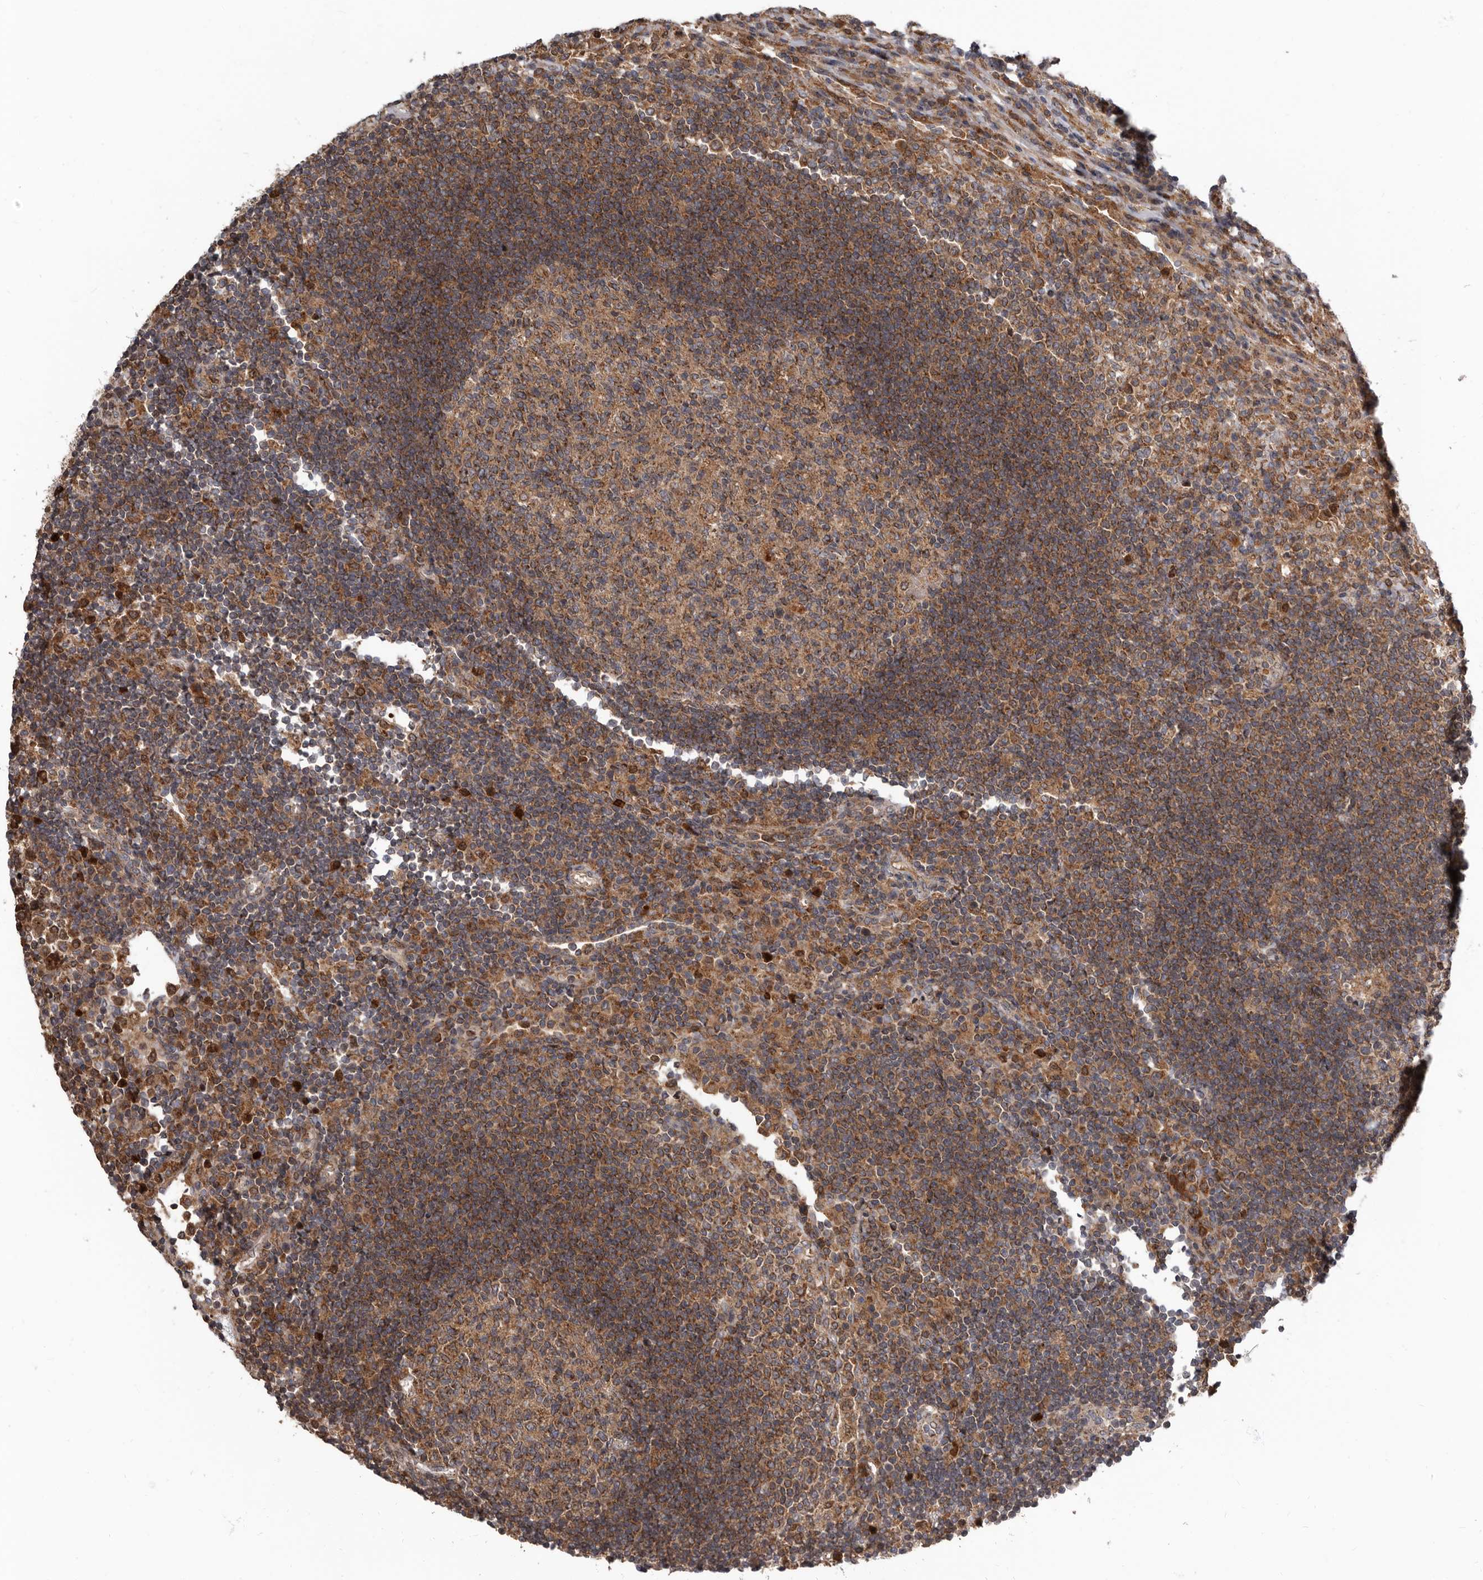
{"staining": {"intensity": "moderate", "quantity": ">75%", "location": "cytoplasmic/membranous"}, "tissue": "lymph node", "cell_type": "Germinal center cells", "image_type": "normal", "snomed": [{"axis": "morphology", "description": "Normal tissue, NOS"}, {"axis": "topography", "description": "Lymph node"}], "caption": "Germinal center cells demonstrate medium levels of moderate cytoplasmic/membranous expression in approximately >75% of cells in normal lymph node.", "gene": "FGFR4", "patient": {"sex": "female", "age": 53}}